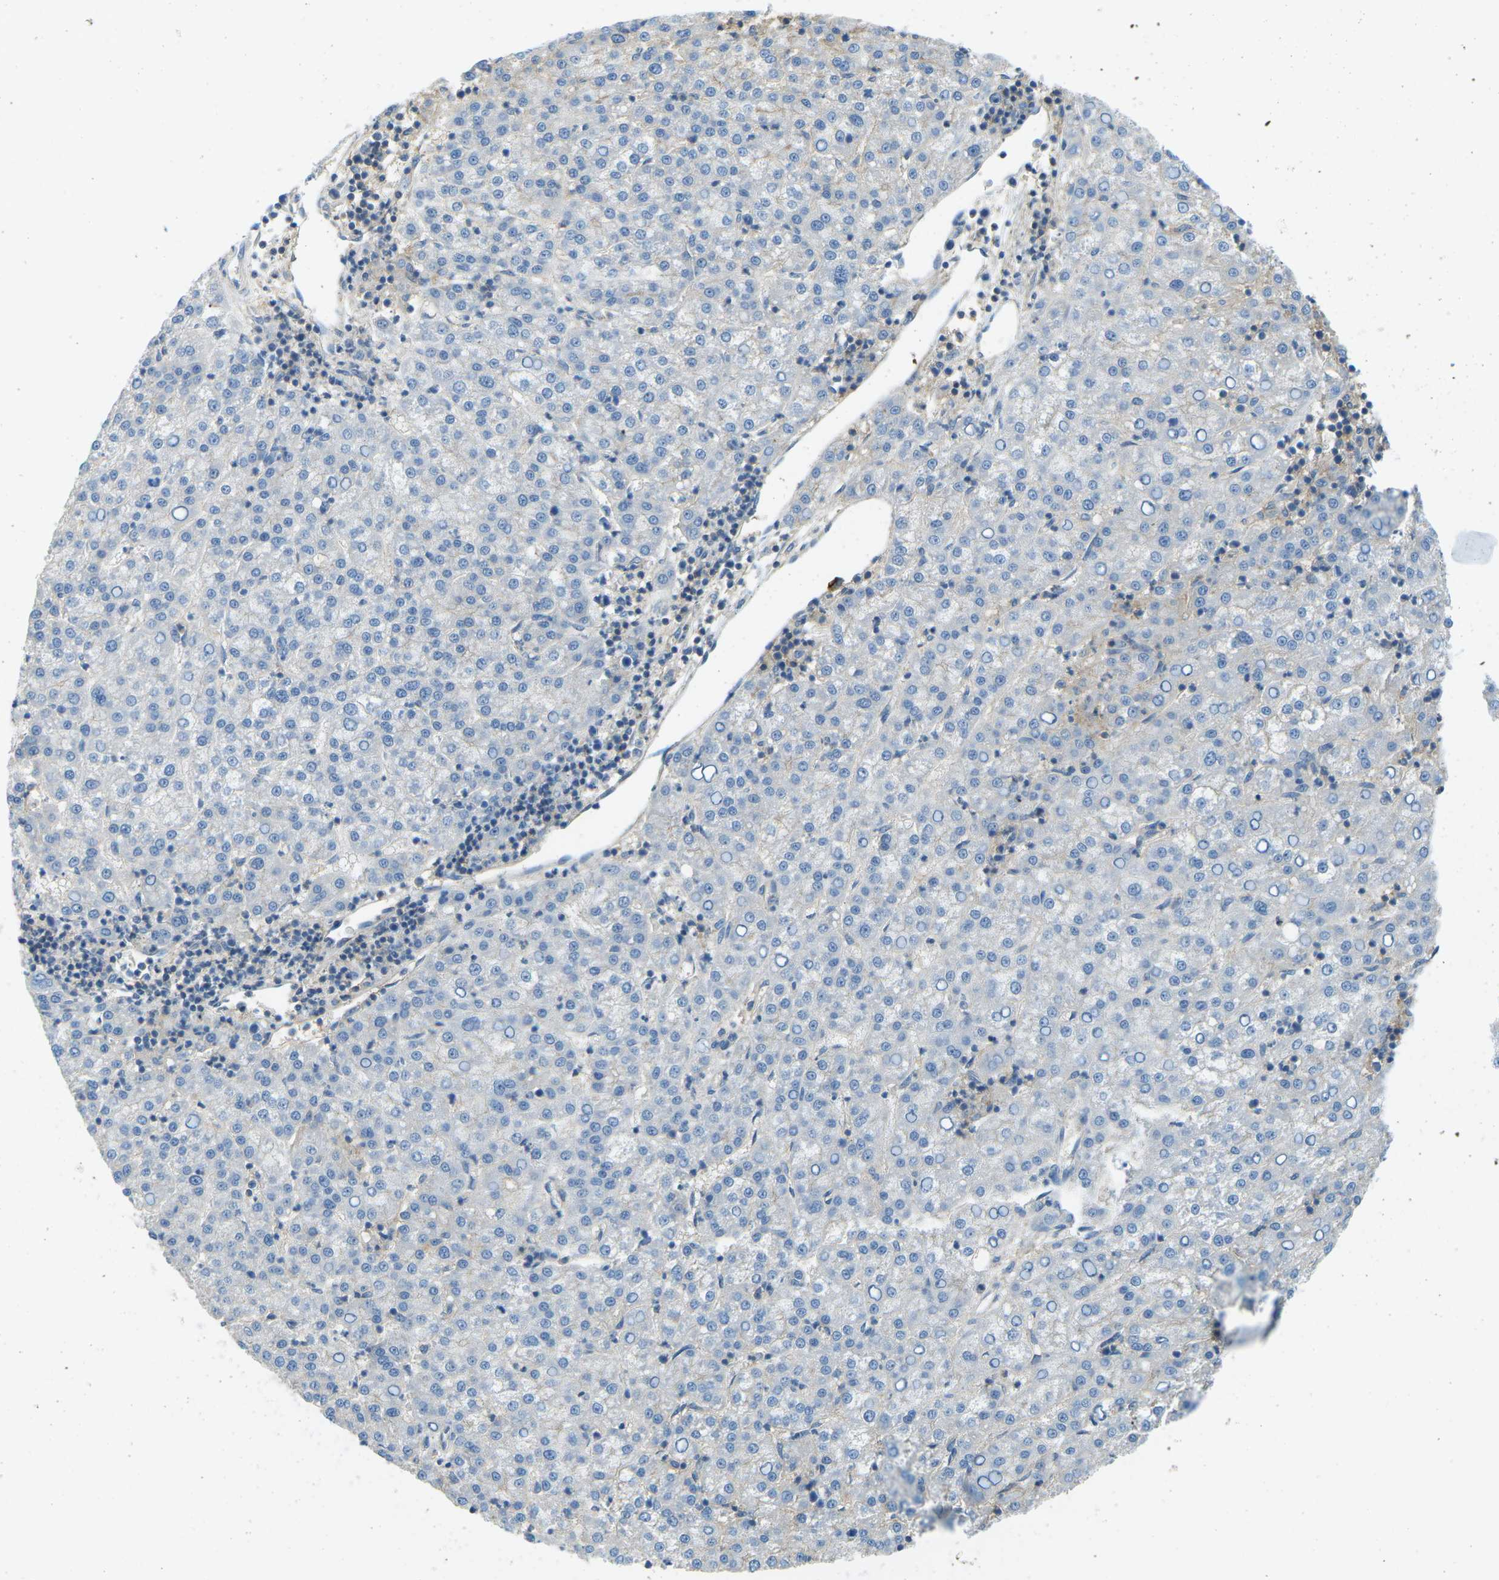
{"staining": {"intensity": "negative", "quantity": "none", "location": "none"}, "tissue": "liver cancer", "cell_type": "Tumor cells", "image_type": "cancer", "snomed": [{"axis": "morphology", "description": "Carcinoma, Hepatocellular, NOS"}, {"axis": "topography", "description": "Liver"}], "caption": "Liver cancer (hepatocellular carcinoma) was stained to show a protein in brown. There is no significant staining in tumor cells. (Stains: DAB immunohistochemistry with hematoxylin counter stain, Microscopy: brightfield microscopy at high magnification).", "gene": "CD47", "patient": {"sex": "female", "age": 58}}